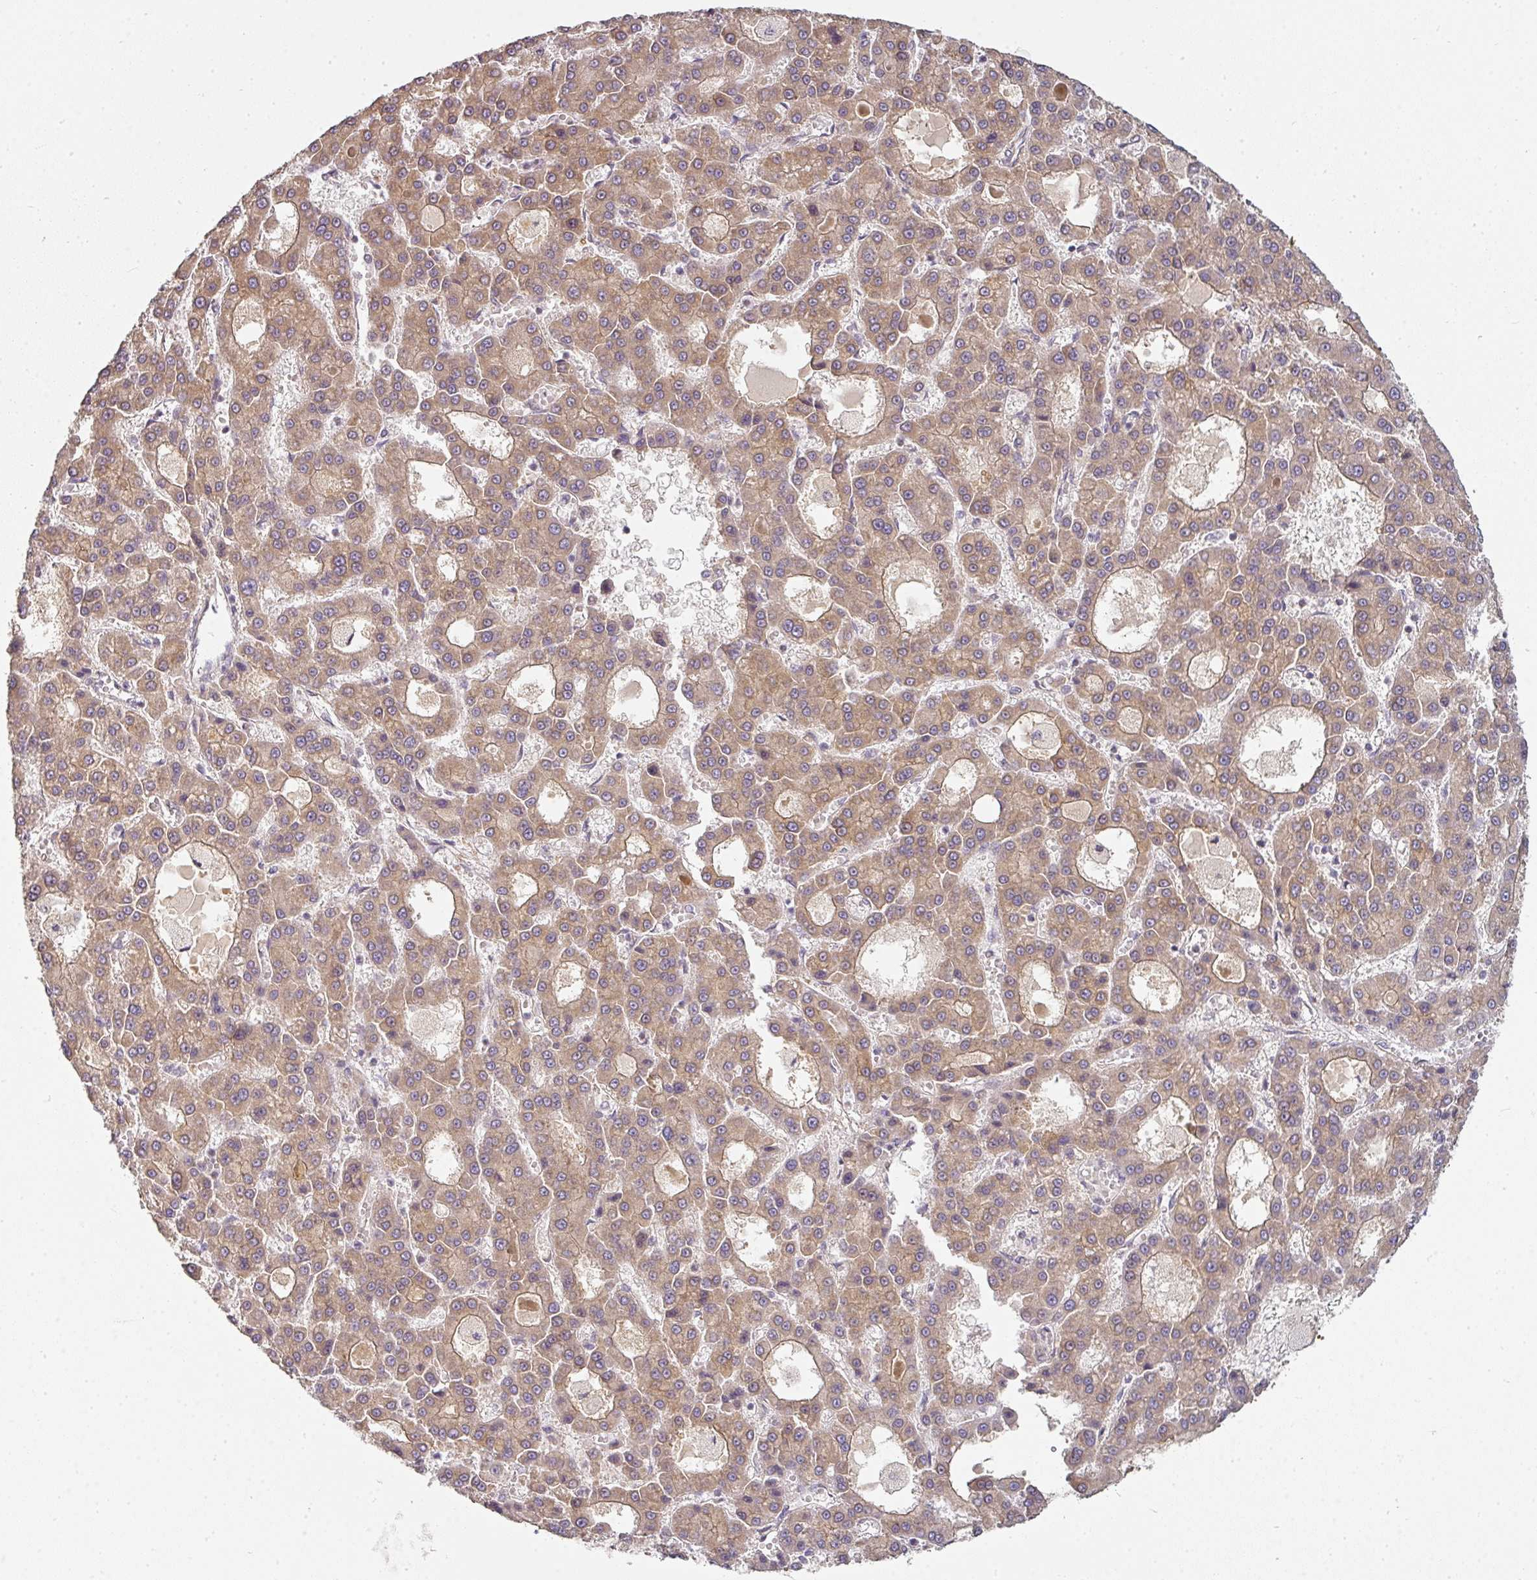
{"staining": {"intensity": "moderate", "quantity": ">75%", "location": "cytoplasmic/membranous"}, "tissue": "liver cancer", "cell_type": "Tumor cells", "image_type": "cancer", "snomed": [{"axis": "morphology", "description": "Carcinoma, Hepatocellular, NOS"}, {"axis": "topography", "description": "Liver"}], "caption": "IHC staining of liver cancer (hepatocellular carcinoma), which exhibits medium levels of moderate cytoplasmic/membranous positivity in approximately >75% of tumor cells indicating moderate cytoplasmic/membranous protein staining. The staining was performed using DAB (3,3'-diaminobenzidine) (brown) for protein detection and nuclei were counterstained in hematoxylin (blue).", "gene": "MAP2K2", "patient": {"sex": "male", "age": 70}}